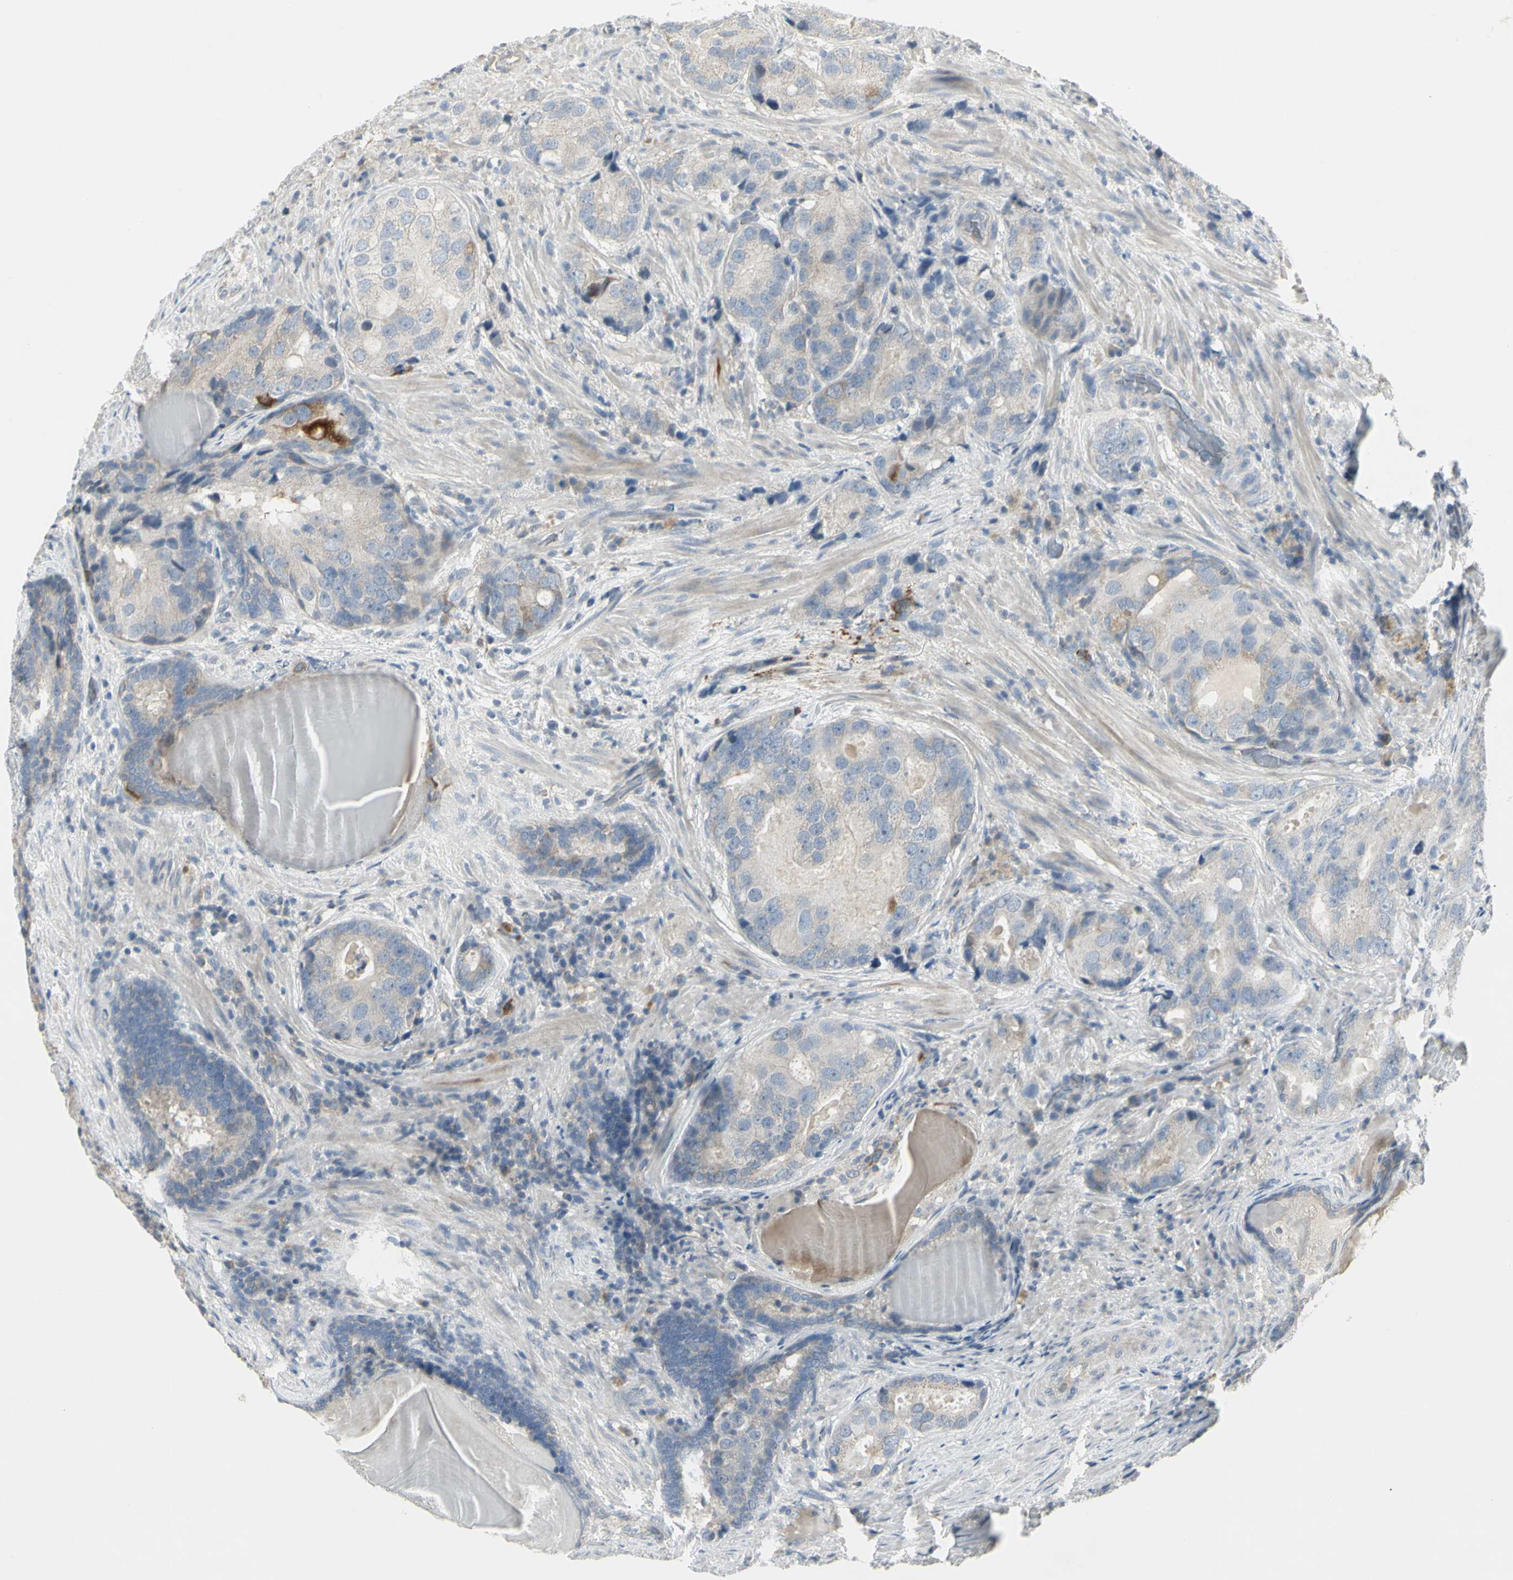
{"staining": {"intensity": "moderate", "quantity": "<25%", "location": "cytoplasmic/membranous"}, "tissue": "prostate cancer", "cell_type": "Tumor cells", "image_type": "cancer", "snomed": [{"axis": "morphology", "description": "Adenocarcinoma, High grade"}, {"axis": "topography", "description": "Prostate"}], "caption": "A brown stain labels moderate cytoplasmic/membranous expression of a protein in high-grade adenocarcinoma (prostate) tumor cells.", "gene": "CCNB2", "patient": {"sex": "male", "age": 66}}